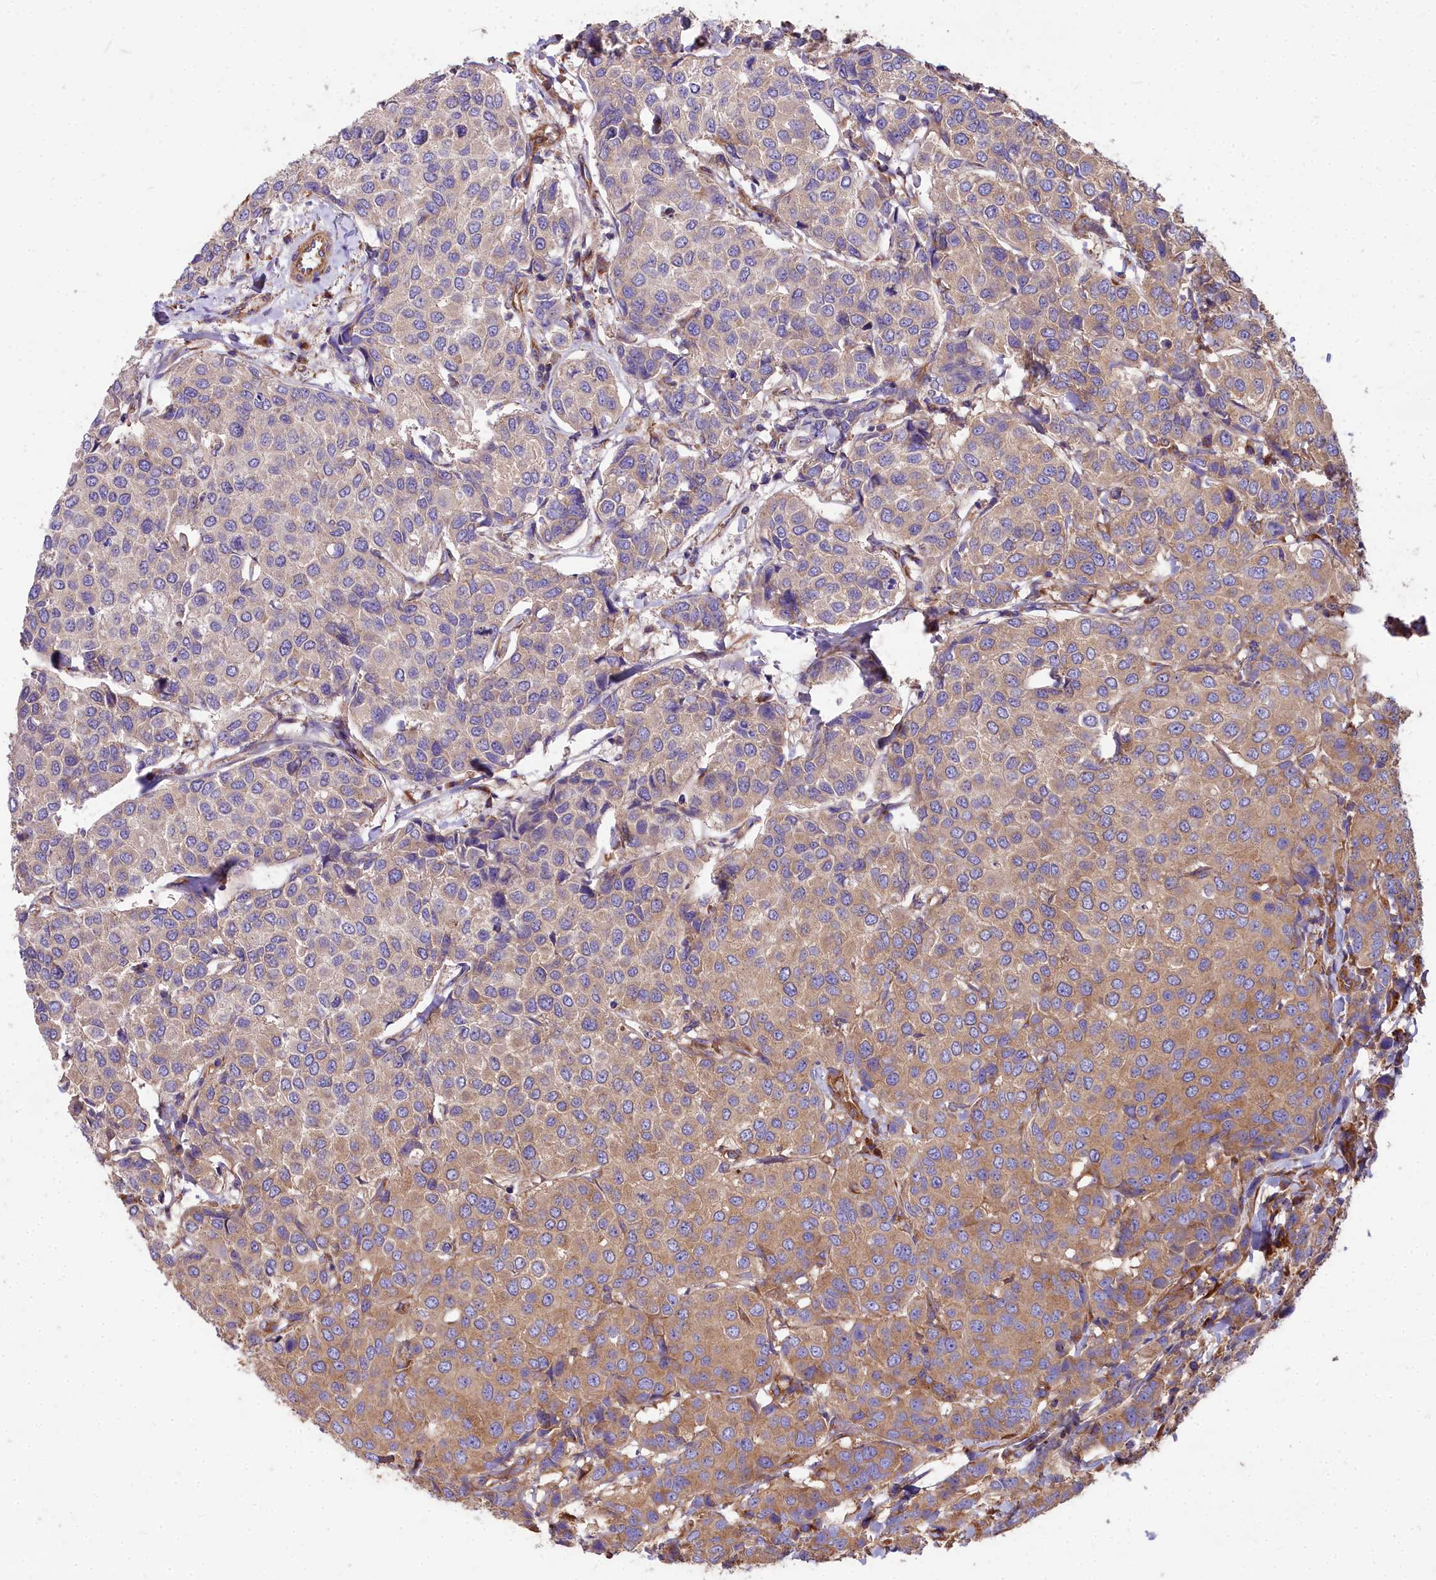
{"staining": {"intensity": "moderate", "quantity": "<25%", "location": "cytoplasmic/membranous"}, "tissue": "breast cancer", "cell_type": "Tumor cells", "image_type": "cancer", "snomed": [{"axis": "morphology", "description": "Duct carcinoma"}, {"axis": "topography", "description": "Breast"}], "caption": "Human infiltrating ductal carcinoma (breast) stained with a protein marker demonstrates moderate staining in tumor cells.", "gene": "DCTN3", "patient": {"sex": "female", "age": 55}}